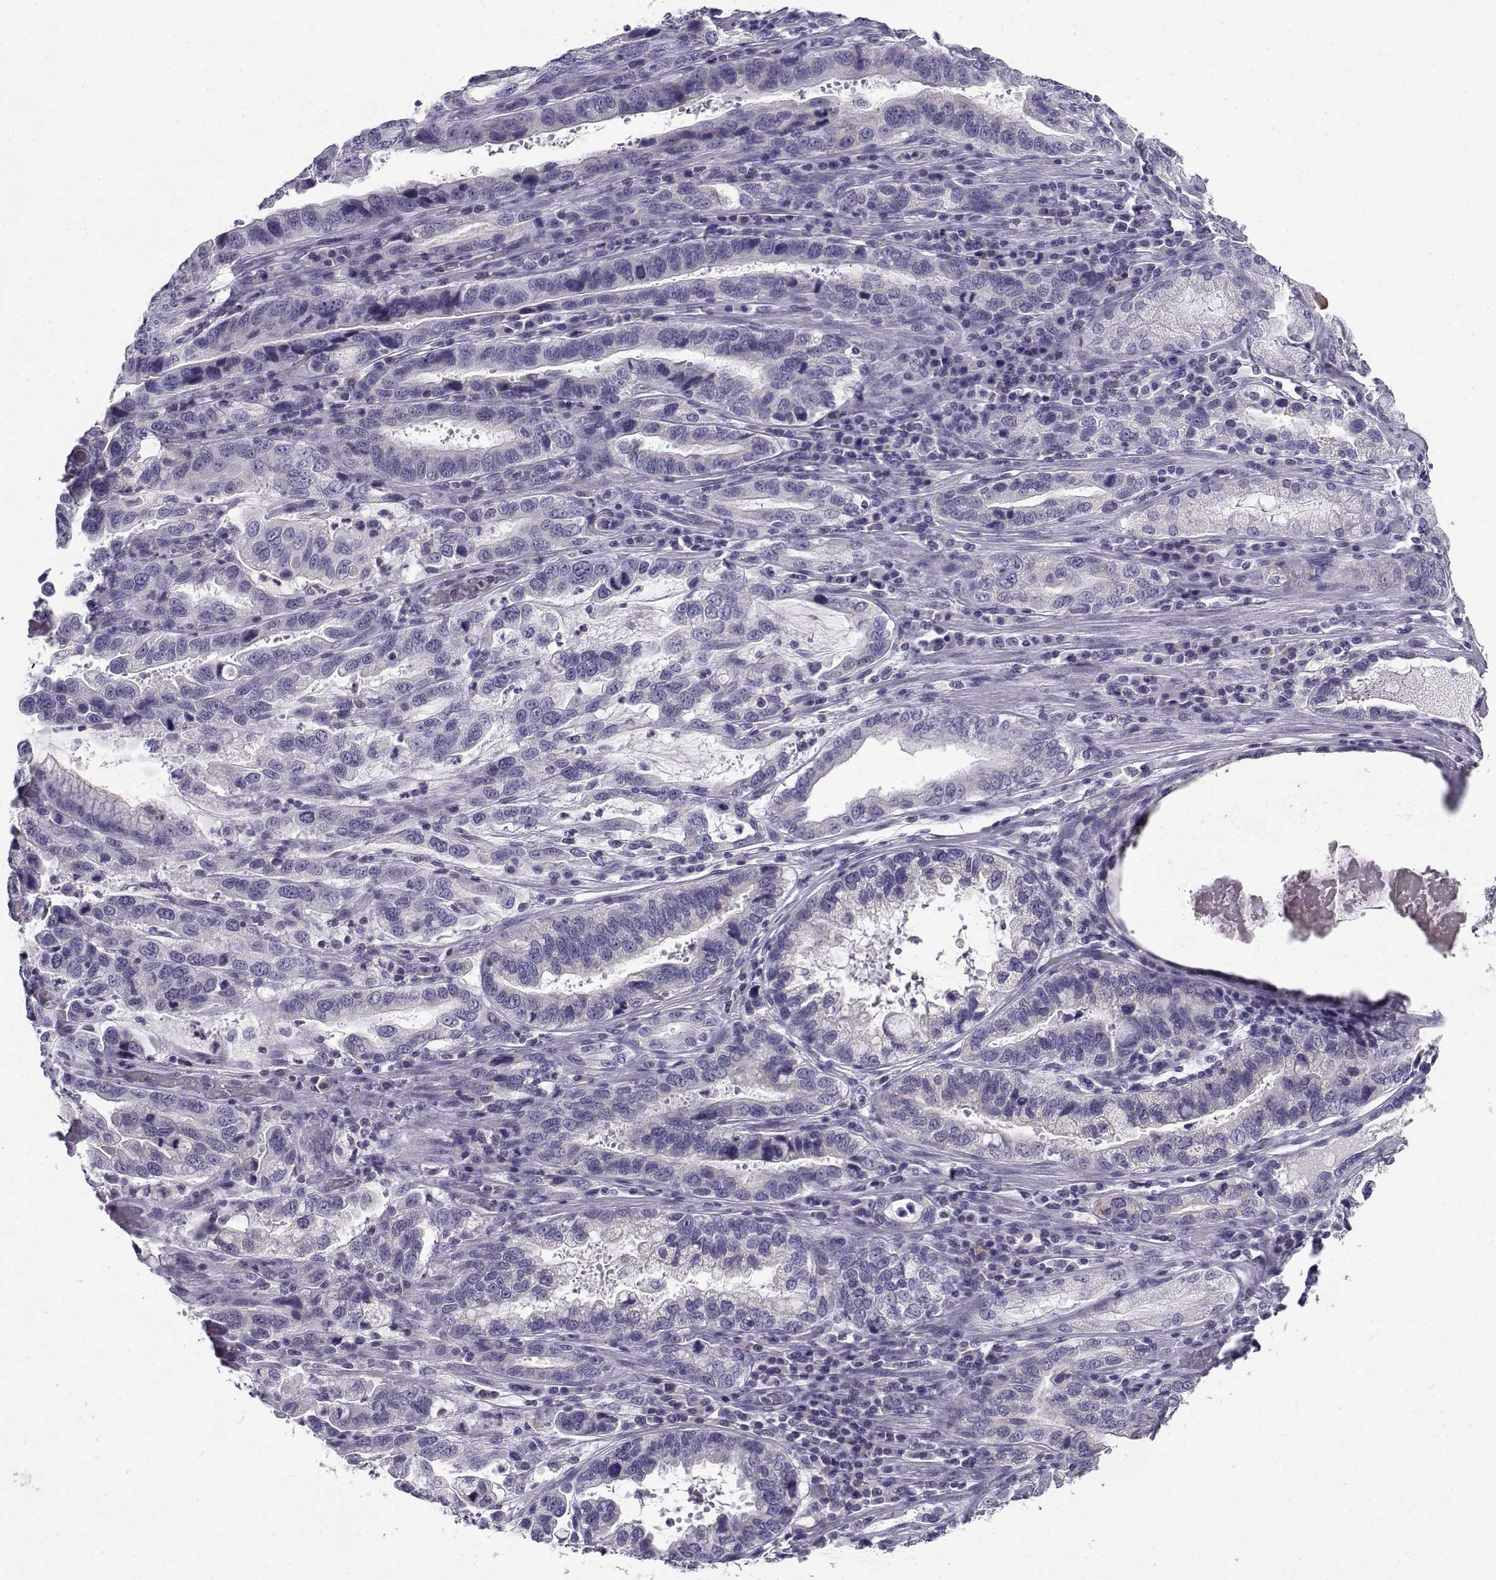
{"staining": {"intensity": "negative", "quantity": "none", "location": "none"}, "tissue": "stomach cancer", "cell_type": "Tumor cells", "image_type": "cancer", "snomed": [{"axis": "morphology", "description": "Adenocarcinoma, NOS"}, {"axis": "topography", "description": "Stomach, lower"}], "caption": "An image of human stomach cancer (adenocarcinoma) is negative for staining in tumor cells. The staining is performed using DAB brown chromogen with nuclei counter-stained in using hematoxylin.", "gene": "FAM166A", "patient": {"sex": "female", "age": 76}}